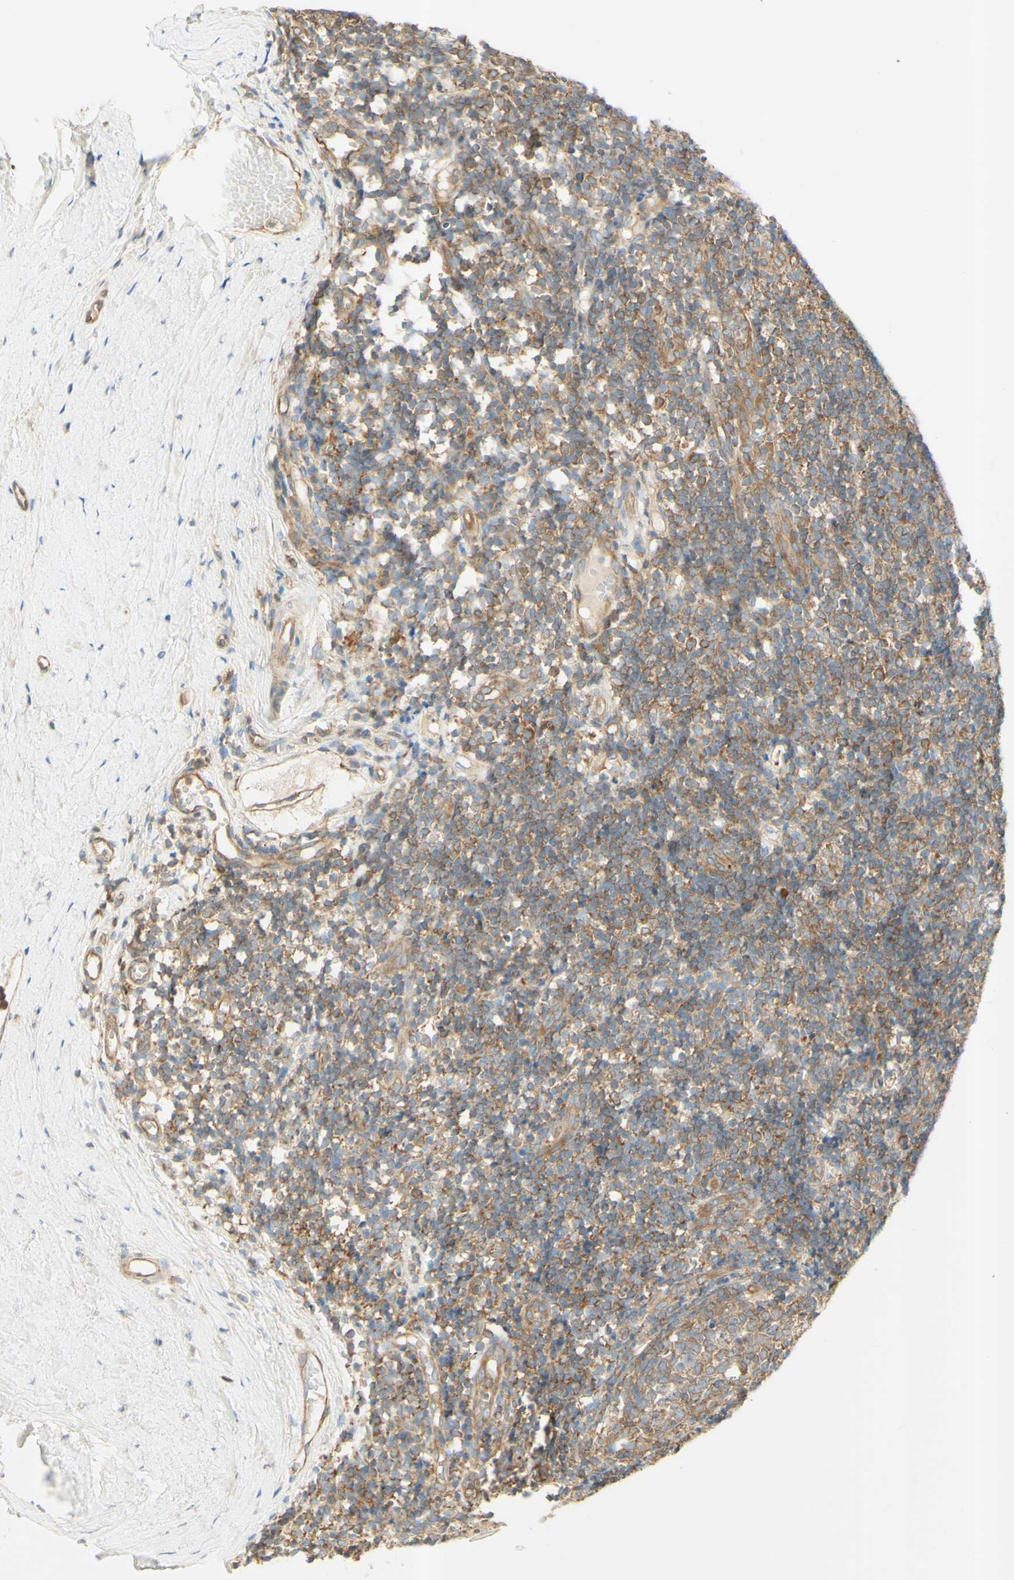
{"staining": {"intensity": "moderate", "quantity": ">75%", "location": "cytoplasmic/membranous"}, "tissue": "tonsil", "cell_type": "Germinal center cells", "image_type": "normal", "snomed": [{"axis": "morphology", "description": "Normal tissue, NOS"}, {"axis": "topography", "description": "Tonsil"}], "caption": "Tonsil stained for a protein (brown) shows moderate cytoplasmic/membranous positive staining in about >75% of germinal center cells.", "gene": "IKBKG", "patient": {"sex": "female", "age": 19}}